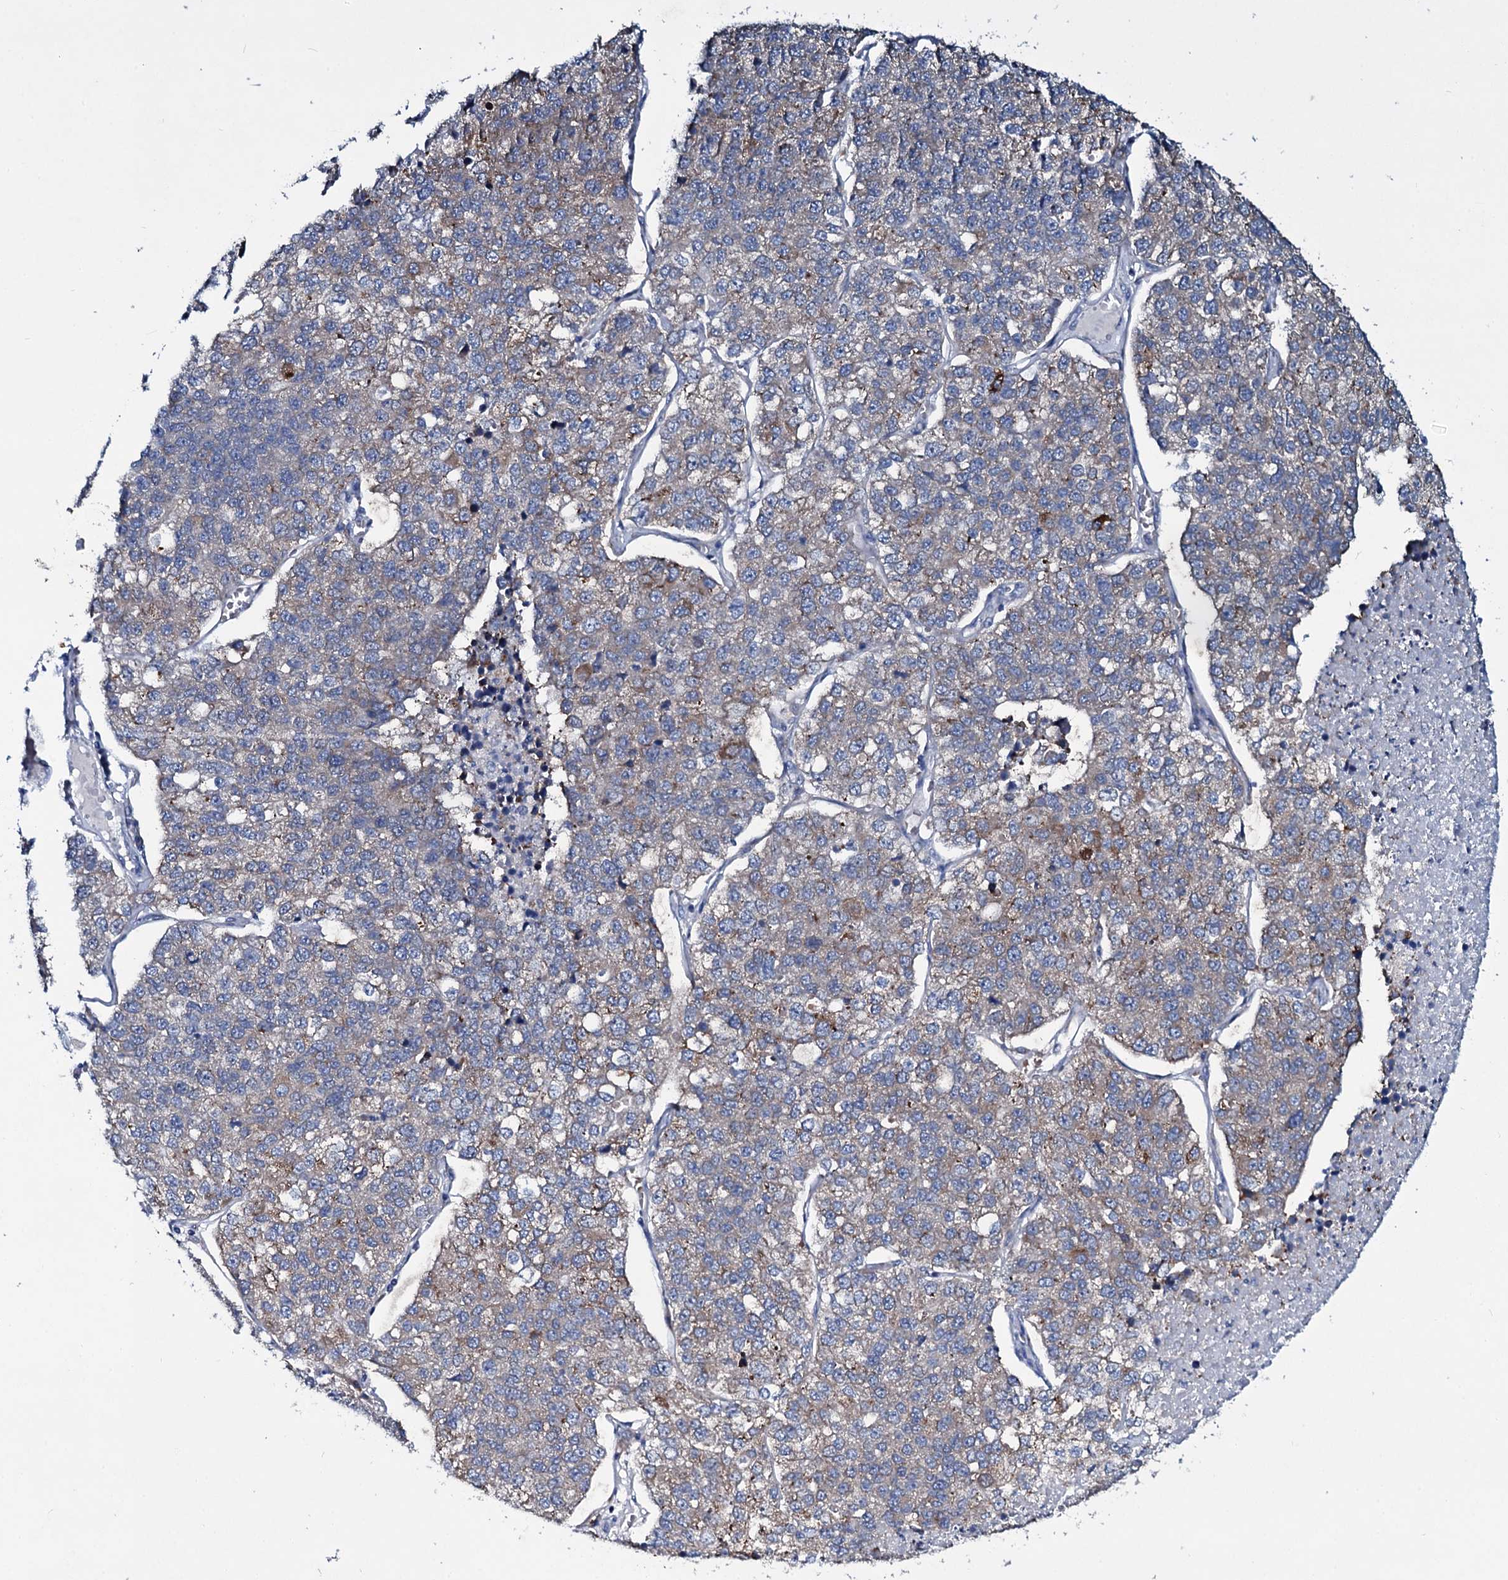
{"staining": {"intensity": "weak", "quantity": ">75%", "location": "cytoplasmic/membranous"}, "tissue": "lung cancer", "cell_type": "Tumor cells", "image_type": "cancer", "snomed": [{"axis": "morphology", "description": "Adenocarcinoma, NOS"}, {"axis": "topography", "description": "Lung"}], "caption": "Immunohistochemical staining of human lung cancer shows weak cytoplasmic/membranous protein expression in approximately >75% of tumor cells. (Stains: DAB (3,3'-diaminobenzidine) in brown, nuclei in blue, Microscopy: brightfield microscopy at high magnification).", "gene": "TPGS2", "patient": {"sex": "male", "age": 49}}